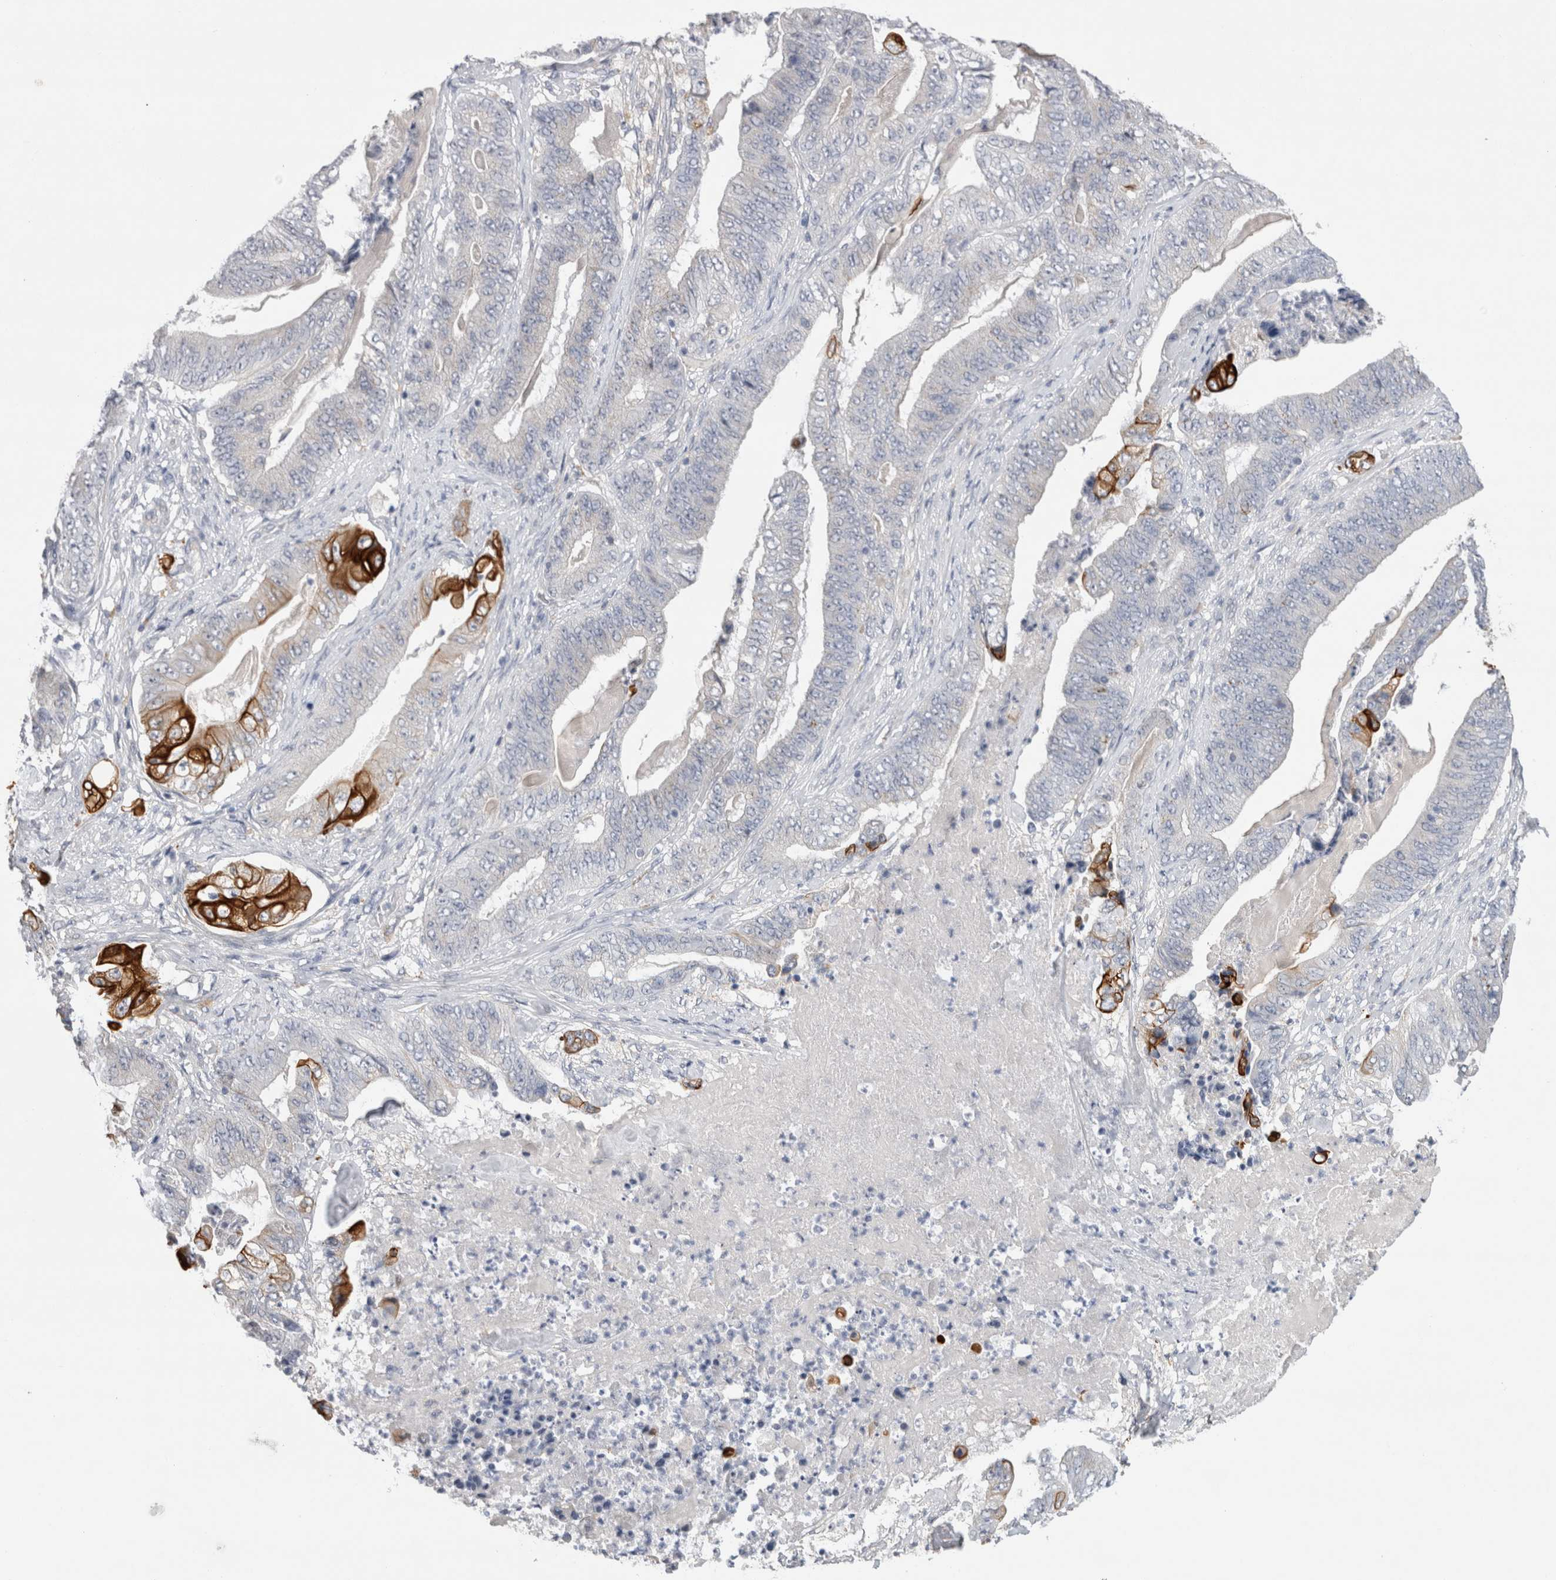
{"staining": {"intensity": "strong", "quantity": "<25%", "location": "cytoplasmic/membranous"}, "tissue": "stomach cancer", "cell_type": "Tumor cells", "image_type": "cancer", "snomed": [{"axis": "morphology", "description": "Adenocarcinoma, NOS"}, {"axis": "topography", "description": "Stomach"}], "caption": "This is a micrograph of immunohistochemistry (IHC) staining of stomach cancer, which shows strong expression in the cytoplasmic/membranous of tumor cells.", "gene": "GAA", "patient": {"sex": "female", "age": 73}}